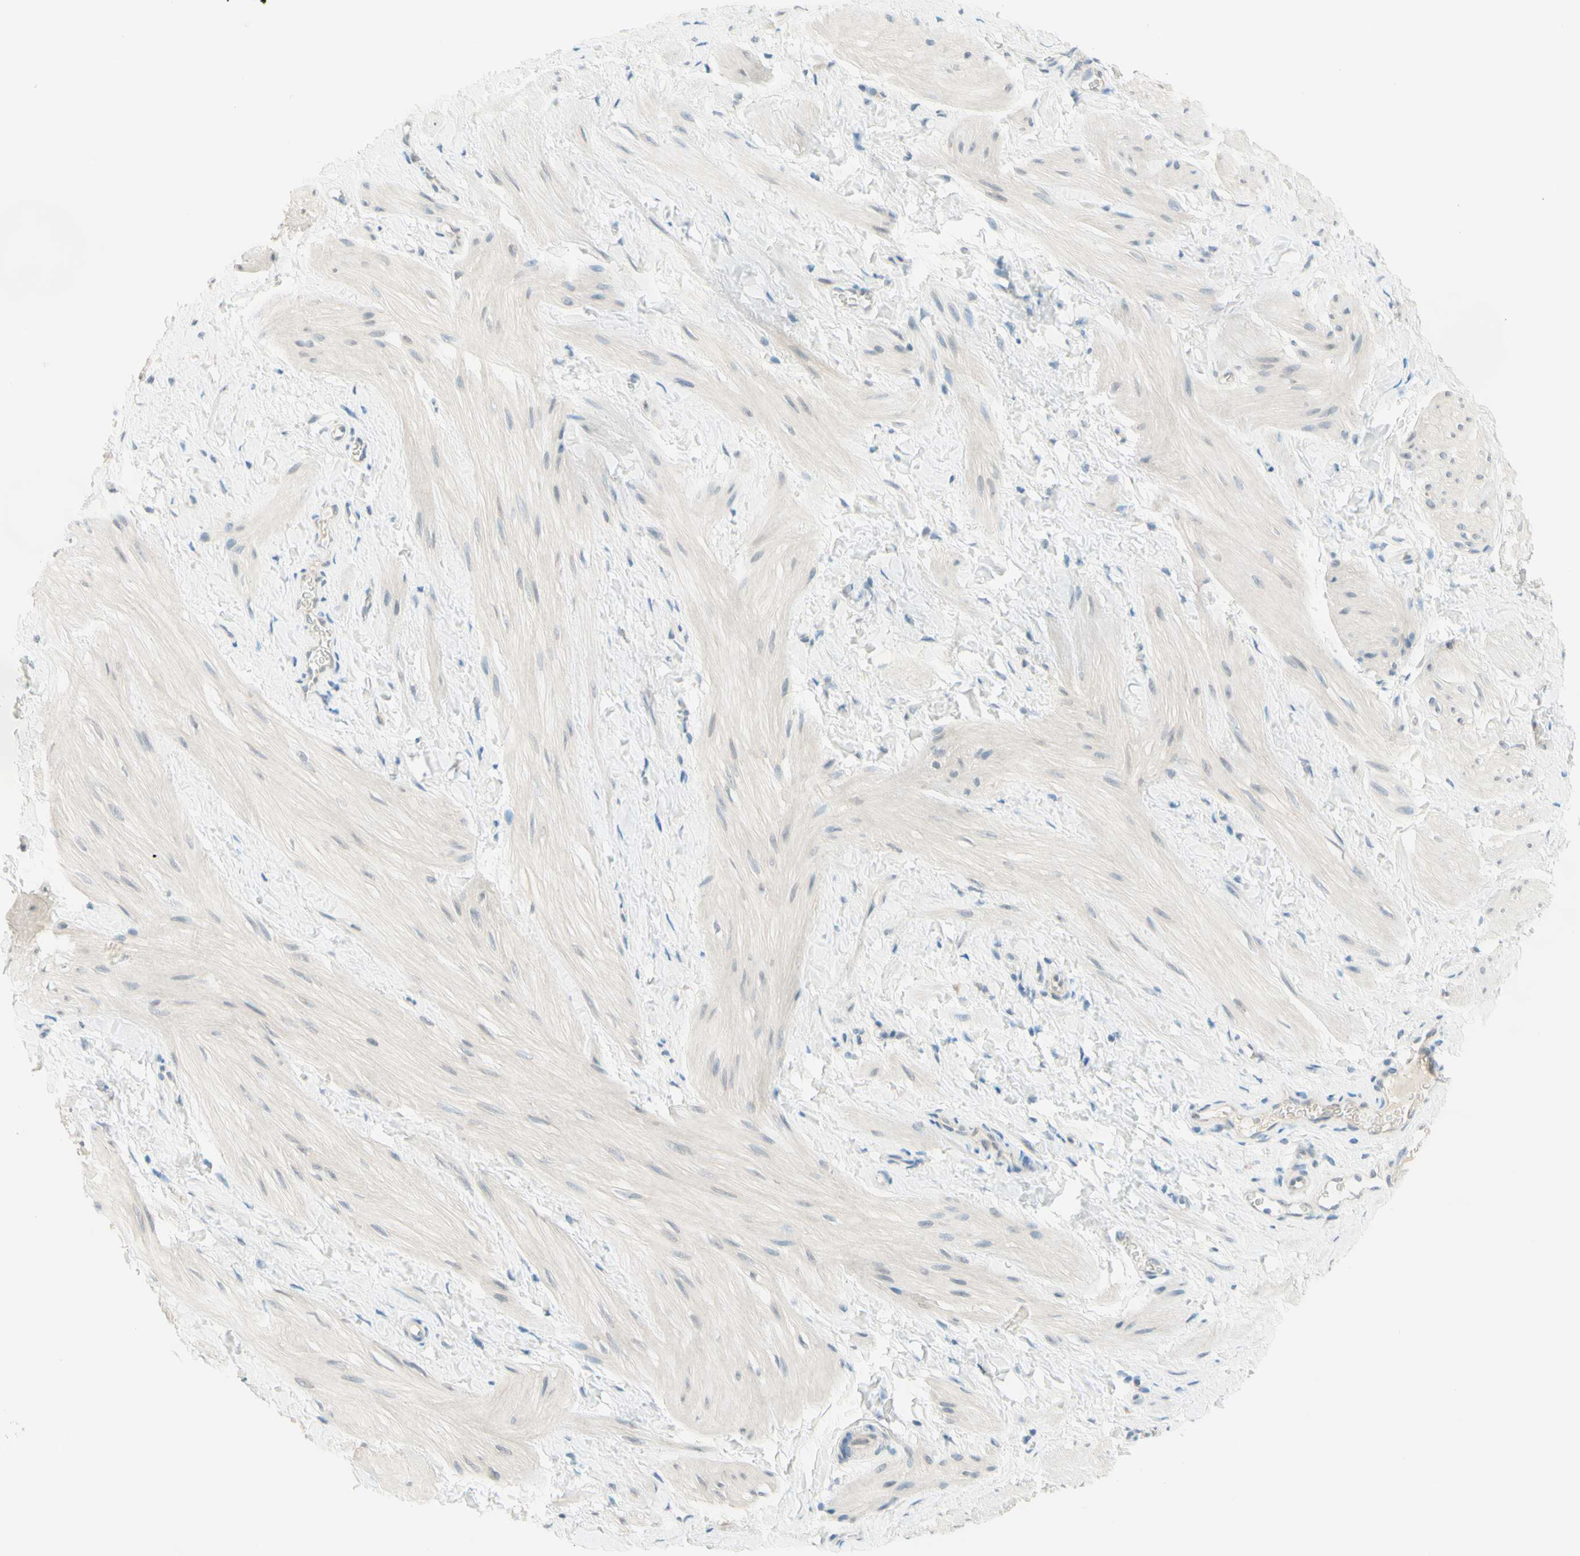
{"staining": {"intensity": "negative", "quantity": "none", "location": "none"}, "tissue": "smooth muscle", "cell_type": "Smooth muscle cells", "image_type": "normal", "snomed": [{"axis": "morphology", "description": "Normal tissue, NOS"}, {"axis": "topography", "description": "Smooth muscle"}], "caption": "This is a micrograph of immunohistochemistry staining of unremarkable smooth muscle, which shows no positivity in smooth muscle cells.", "gene": "JPH1", "patient": {"sex": "male", "age": 16}}